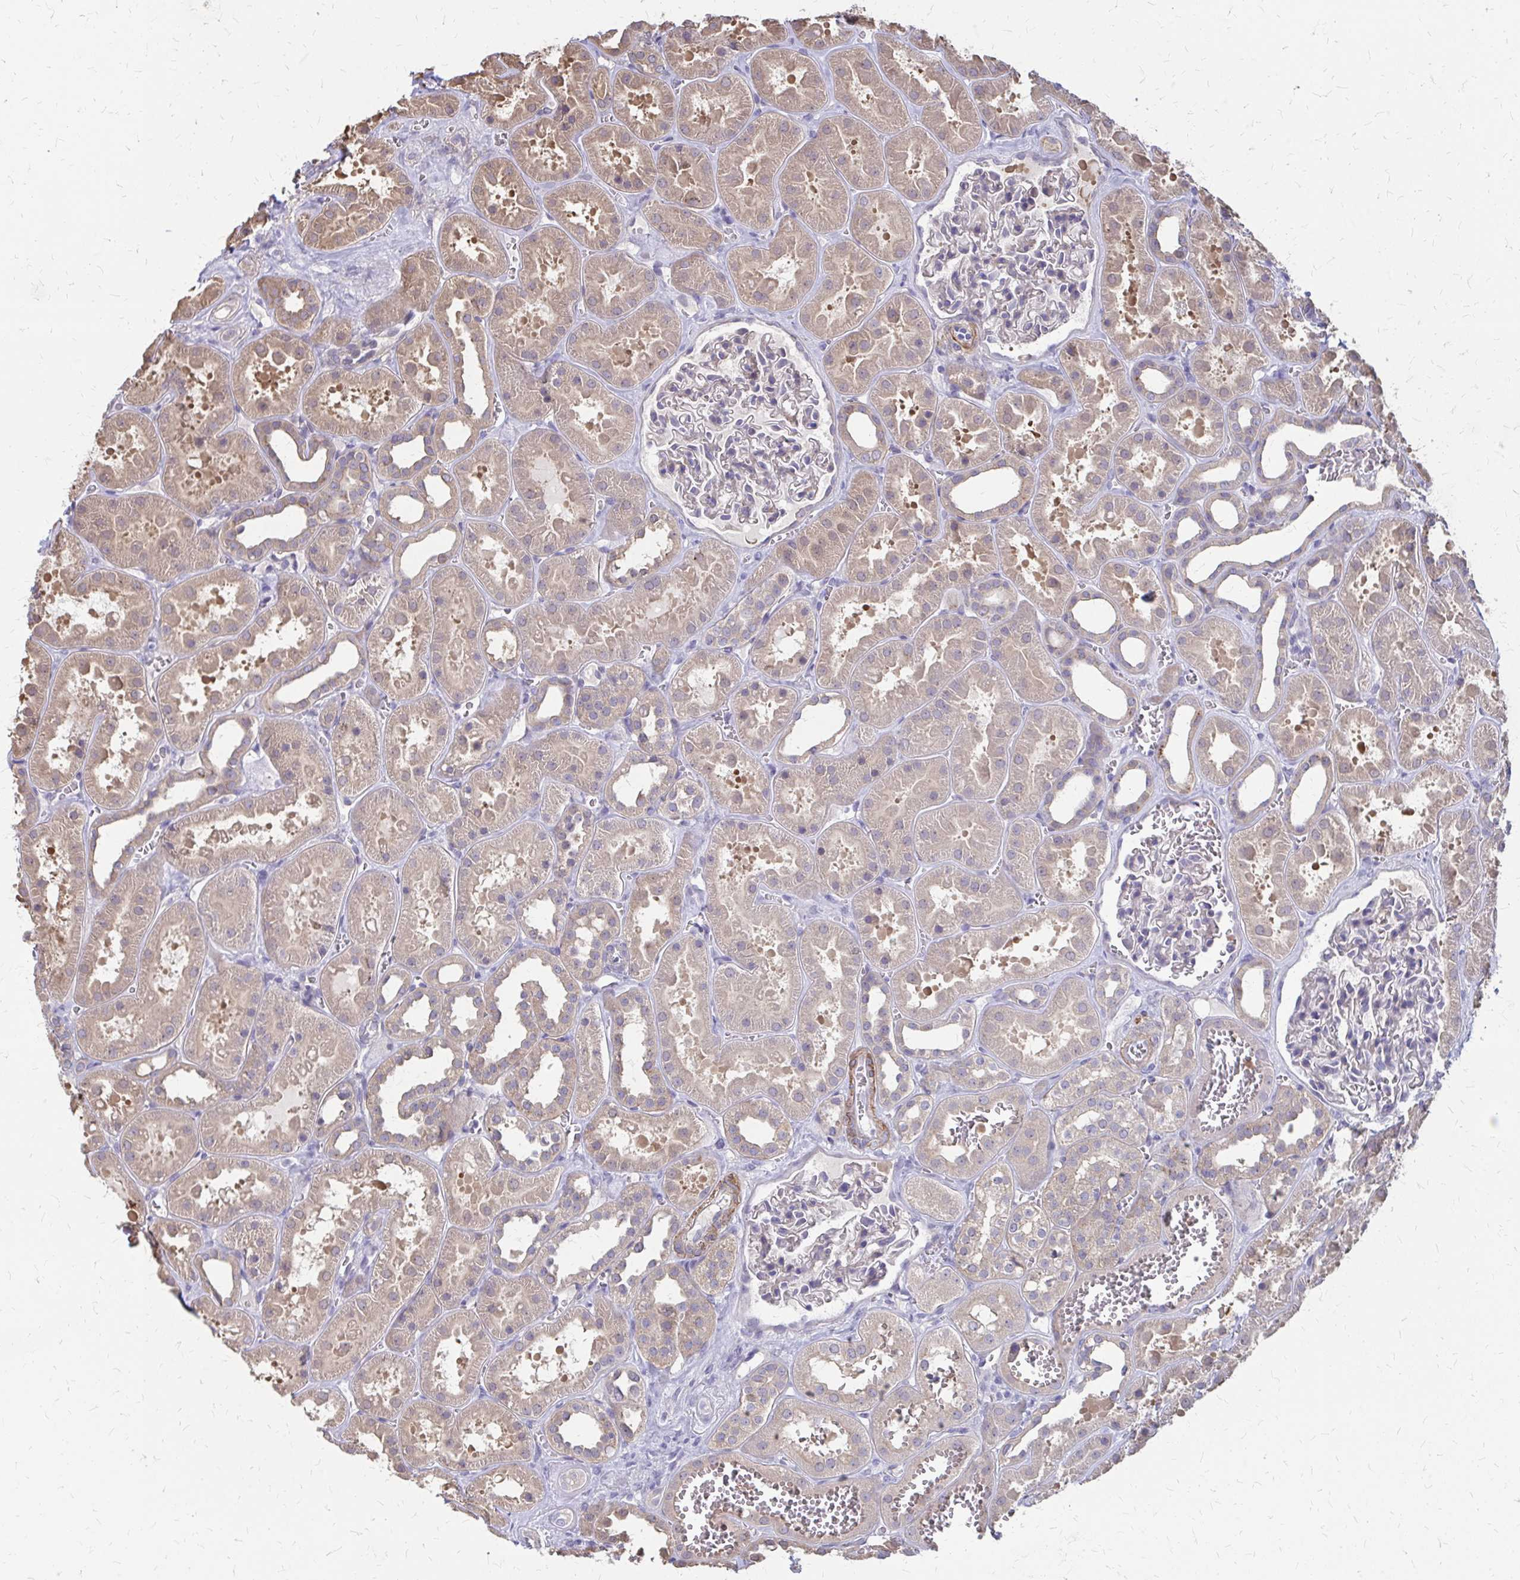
{"staining": {"intensity": "negative", "quantity": "none", "location": "none"}, "tissue": "kidney", "cell_type": "Cells in glomeruli", "image_type": "normal", "snomed": [{"axis": "morphology", "description": "Normal tissue, NOS"}, {"axis": "topography", "description": "Kidney"}], "caption": "Protein analysis of unremarkable kidney displays no significant staining in cells in glomeruli.", "gene": "IFI44L", "patient": {"sex": "female", "age": 41}}